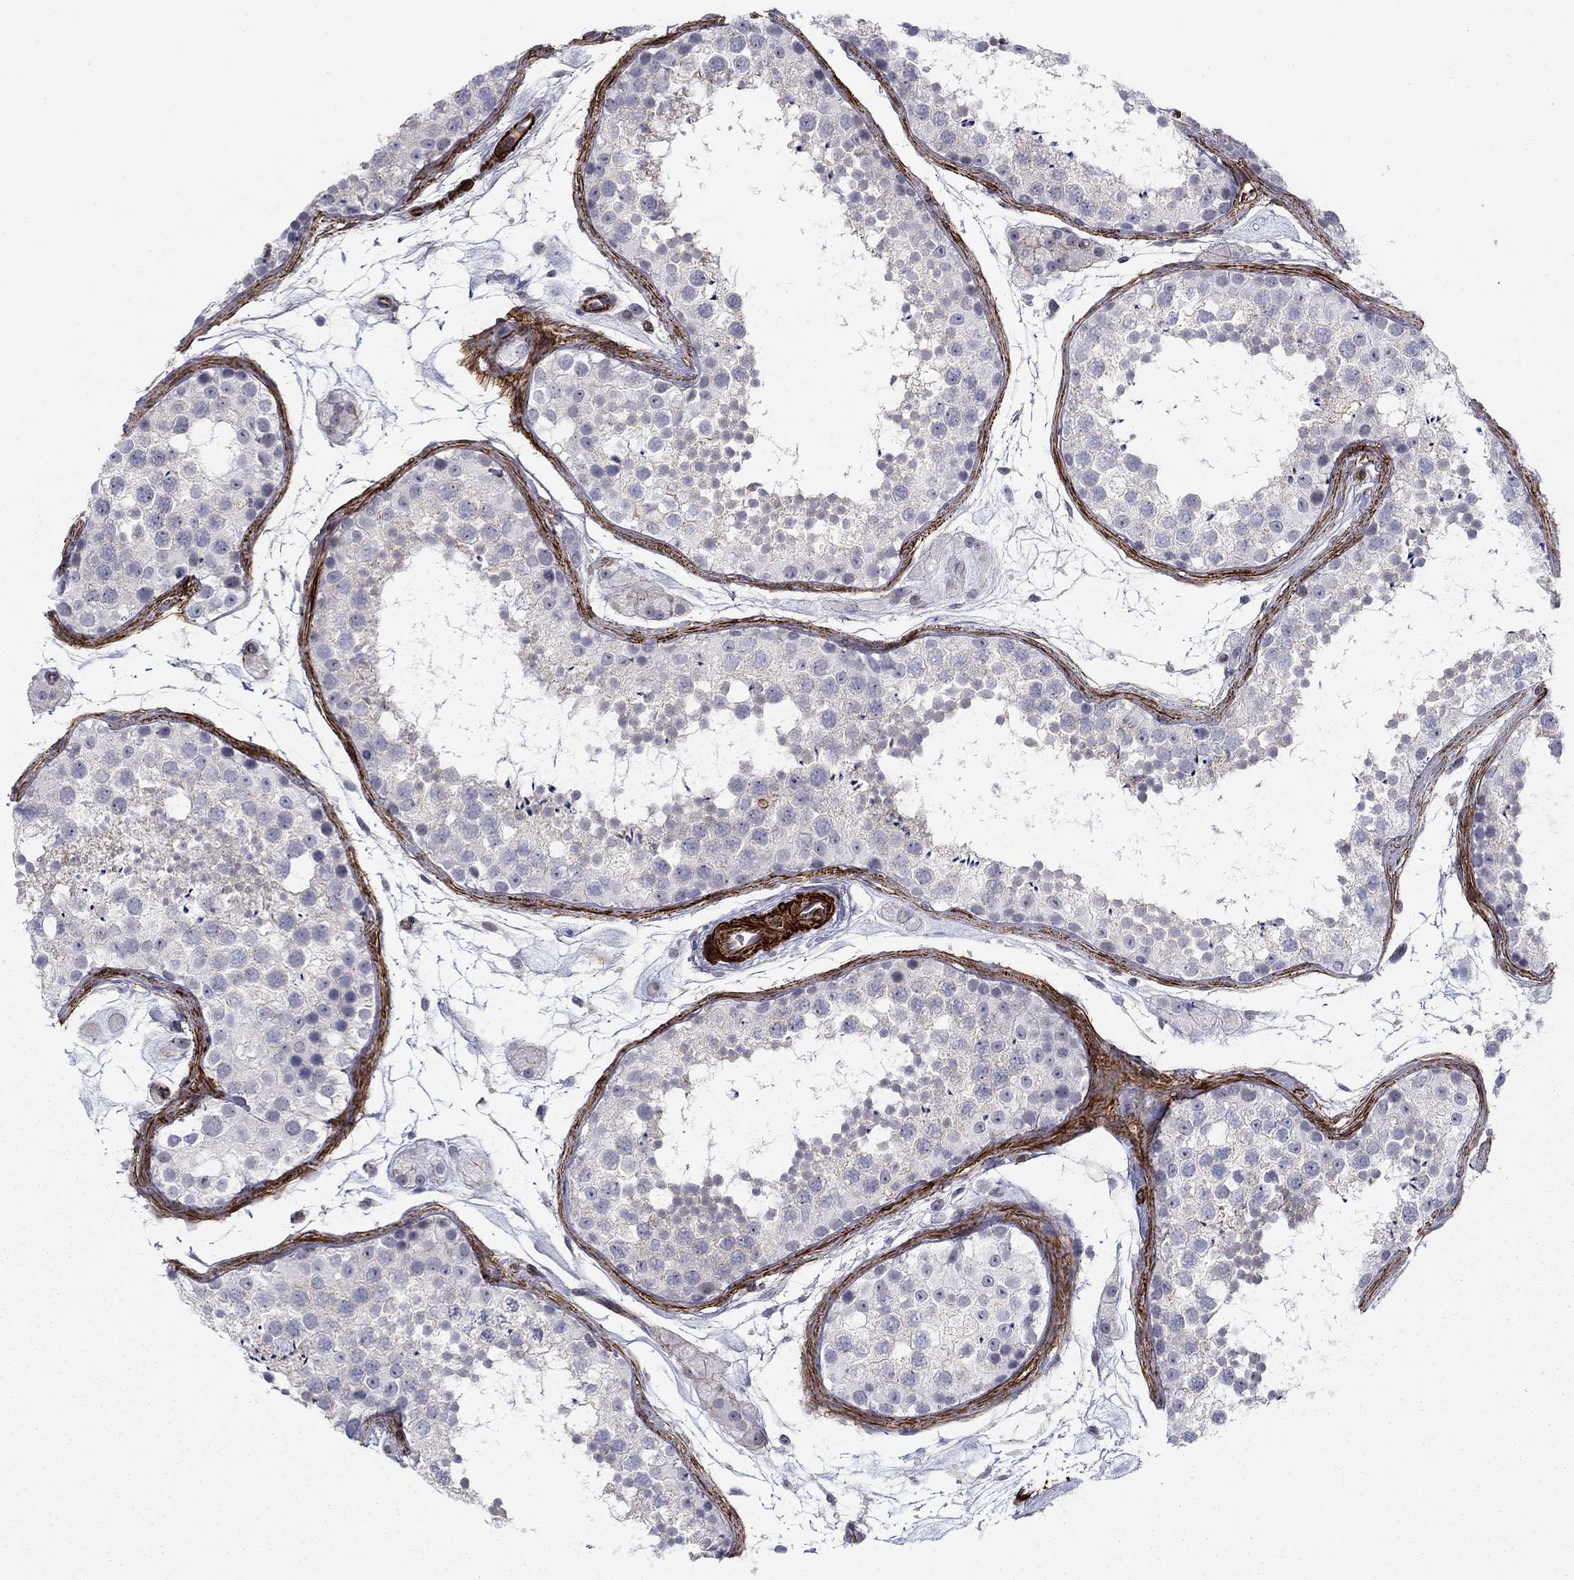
{"staining": {"intensity": "negative", "quantity": "none", "location": "none"}, "tissue": "testis", "cell_type": "Cells in seminiferous ducts", "image_type": "normal", "snomed": [{"axis": "morphology", "description": "Normal tissue, NOS"}, {"axis": "topography", "description": "Testis"}], "caption": "Immunohistochemistry (IHC) micrograph of normal testis stained for a protein (brown), which shows no expression in cells in seminiferous ducts. (DAB (3,3'-diaminobenzidine) IHC, high magnification).", "gene": "KRBA1", "patient": {"sex": "male", "age": 41}}